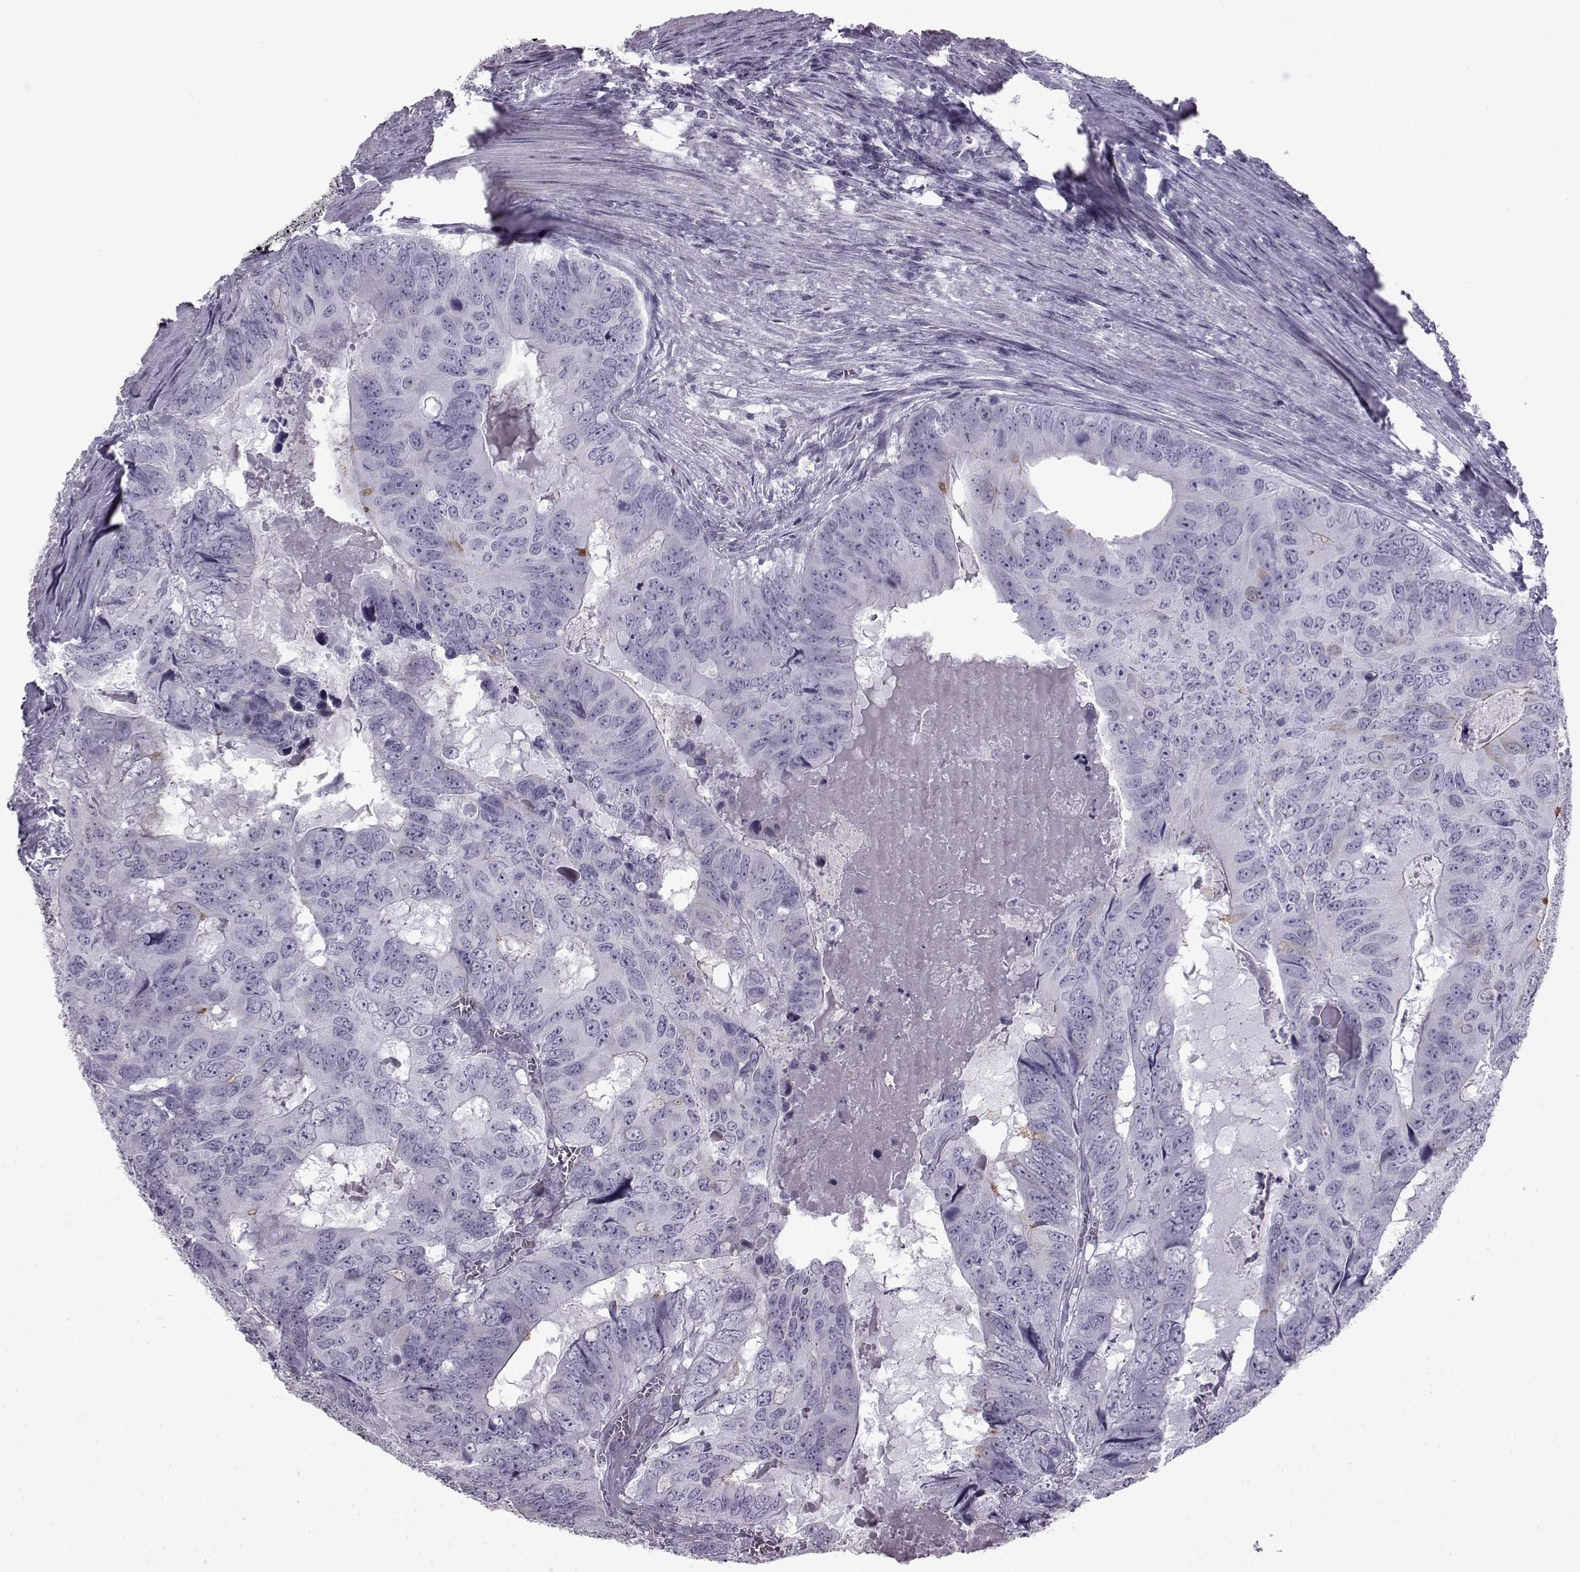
{"staining": {"intensity": "negative", "quantity": "none", "location": "none"}, "tissue": "colorectal cancer", "cell_type": "Tumor cells", "image_type": "cancer", "snomed": [{"axis": "morphology", "description": "Adenocarcinoma, NOS"}, {"axis": "topography", "description": "Colon"}], "caption": "Tumor cells are negative for brown protein staining in colorectal adenocarcinoma.", "gene": "SLC28A2", "patient": {"sex": "male", "age": 79}}